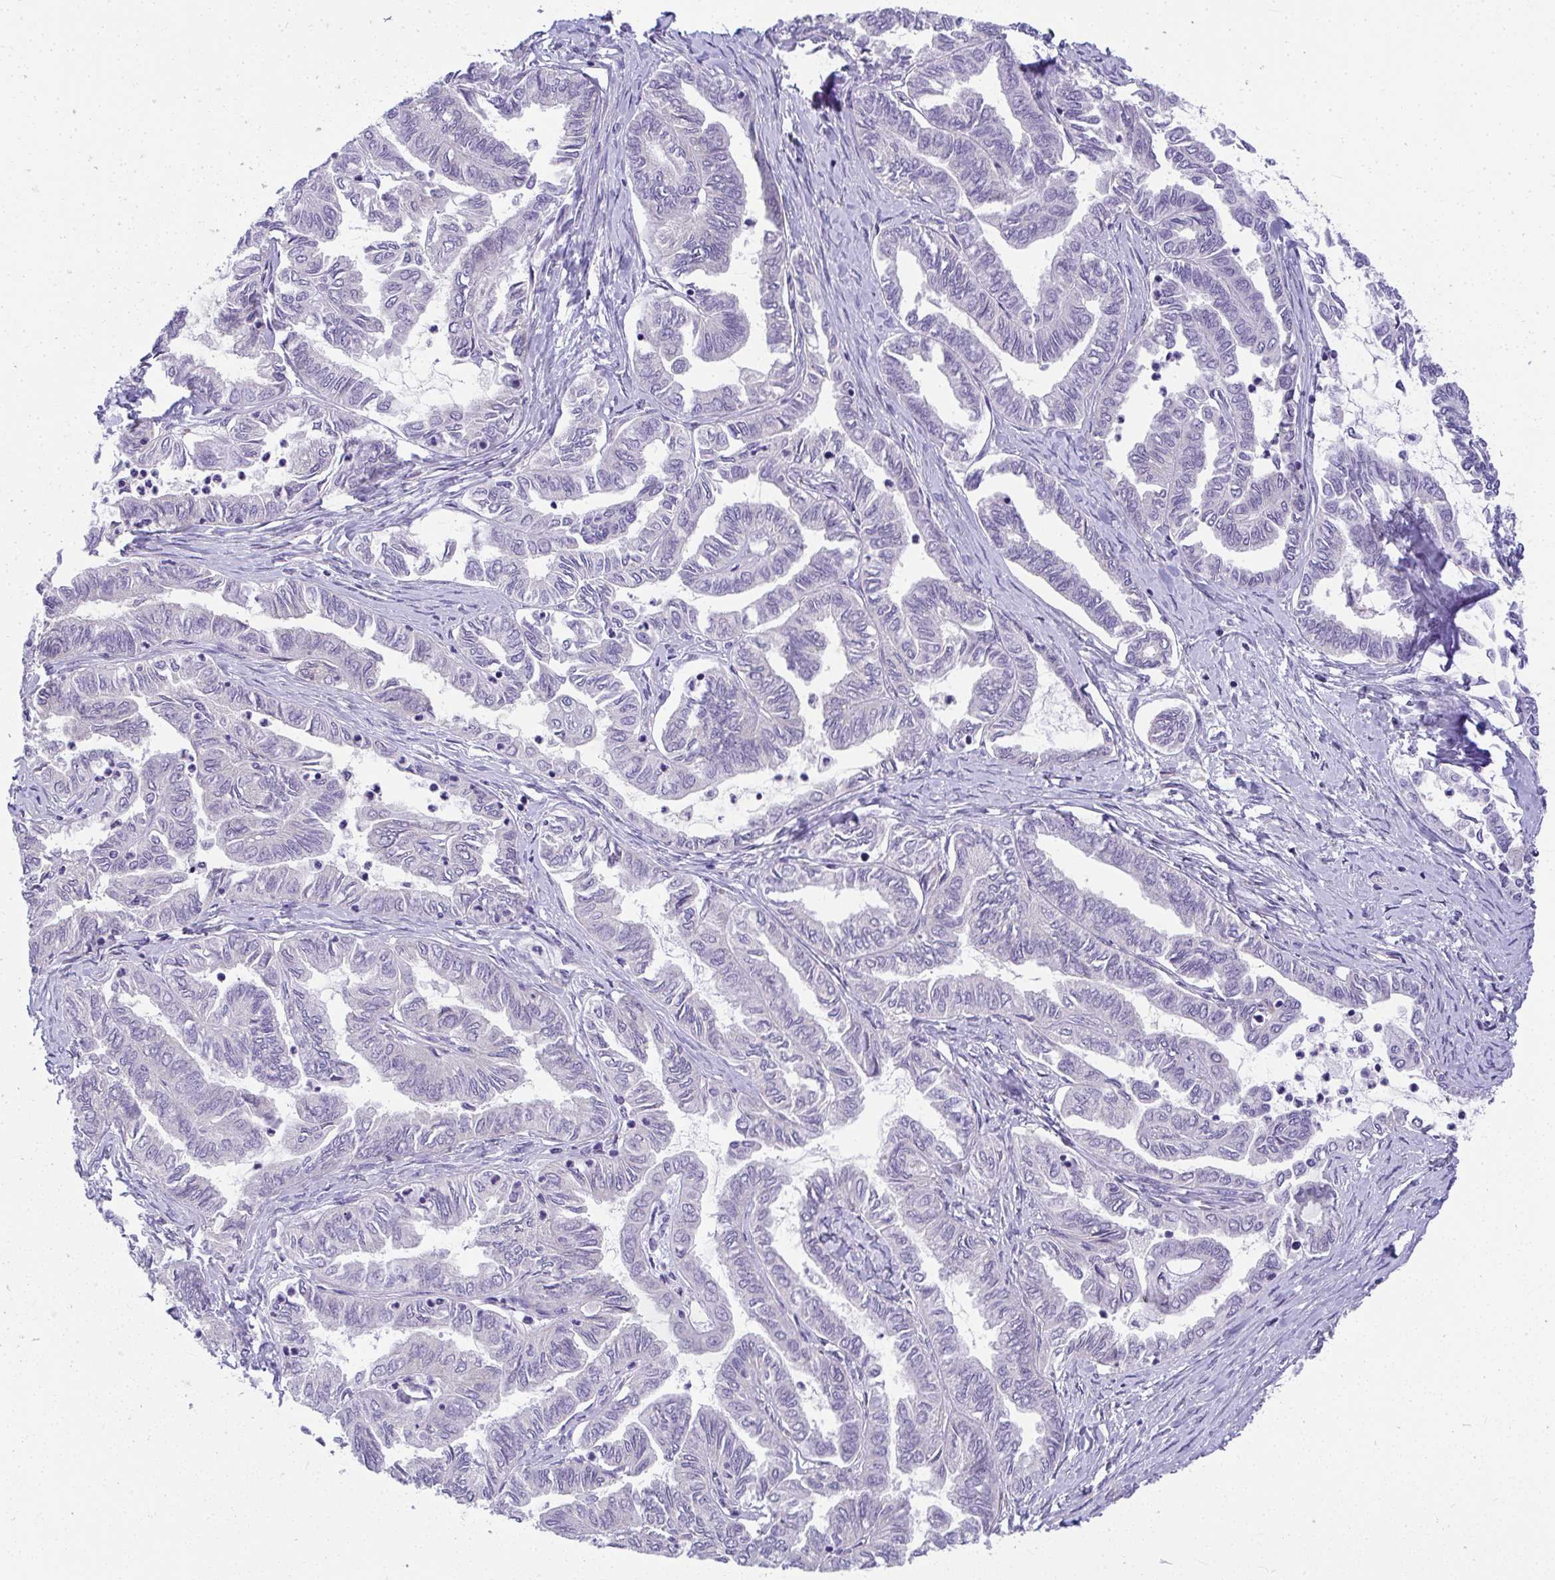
{"staining": {"intensity": "negative", "quantity": "none", "location": "none"}, "tissue": "ovarian cancer", "cell_type": "Tumor cells", "image_type": "cancer", "snomed": [{"axis": "morphology", "description": "Carcinoma, endometroid"}, {"axis": "topography", "description": "Ovary"}], "caption": "A high-resolution micrograph shows immunohistochemistry staining of ovarian cancer, which displays no significant expression in tumor cells.", "gene": "ADRA2C", "patient": {"sex": "female", "age": 70}}